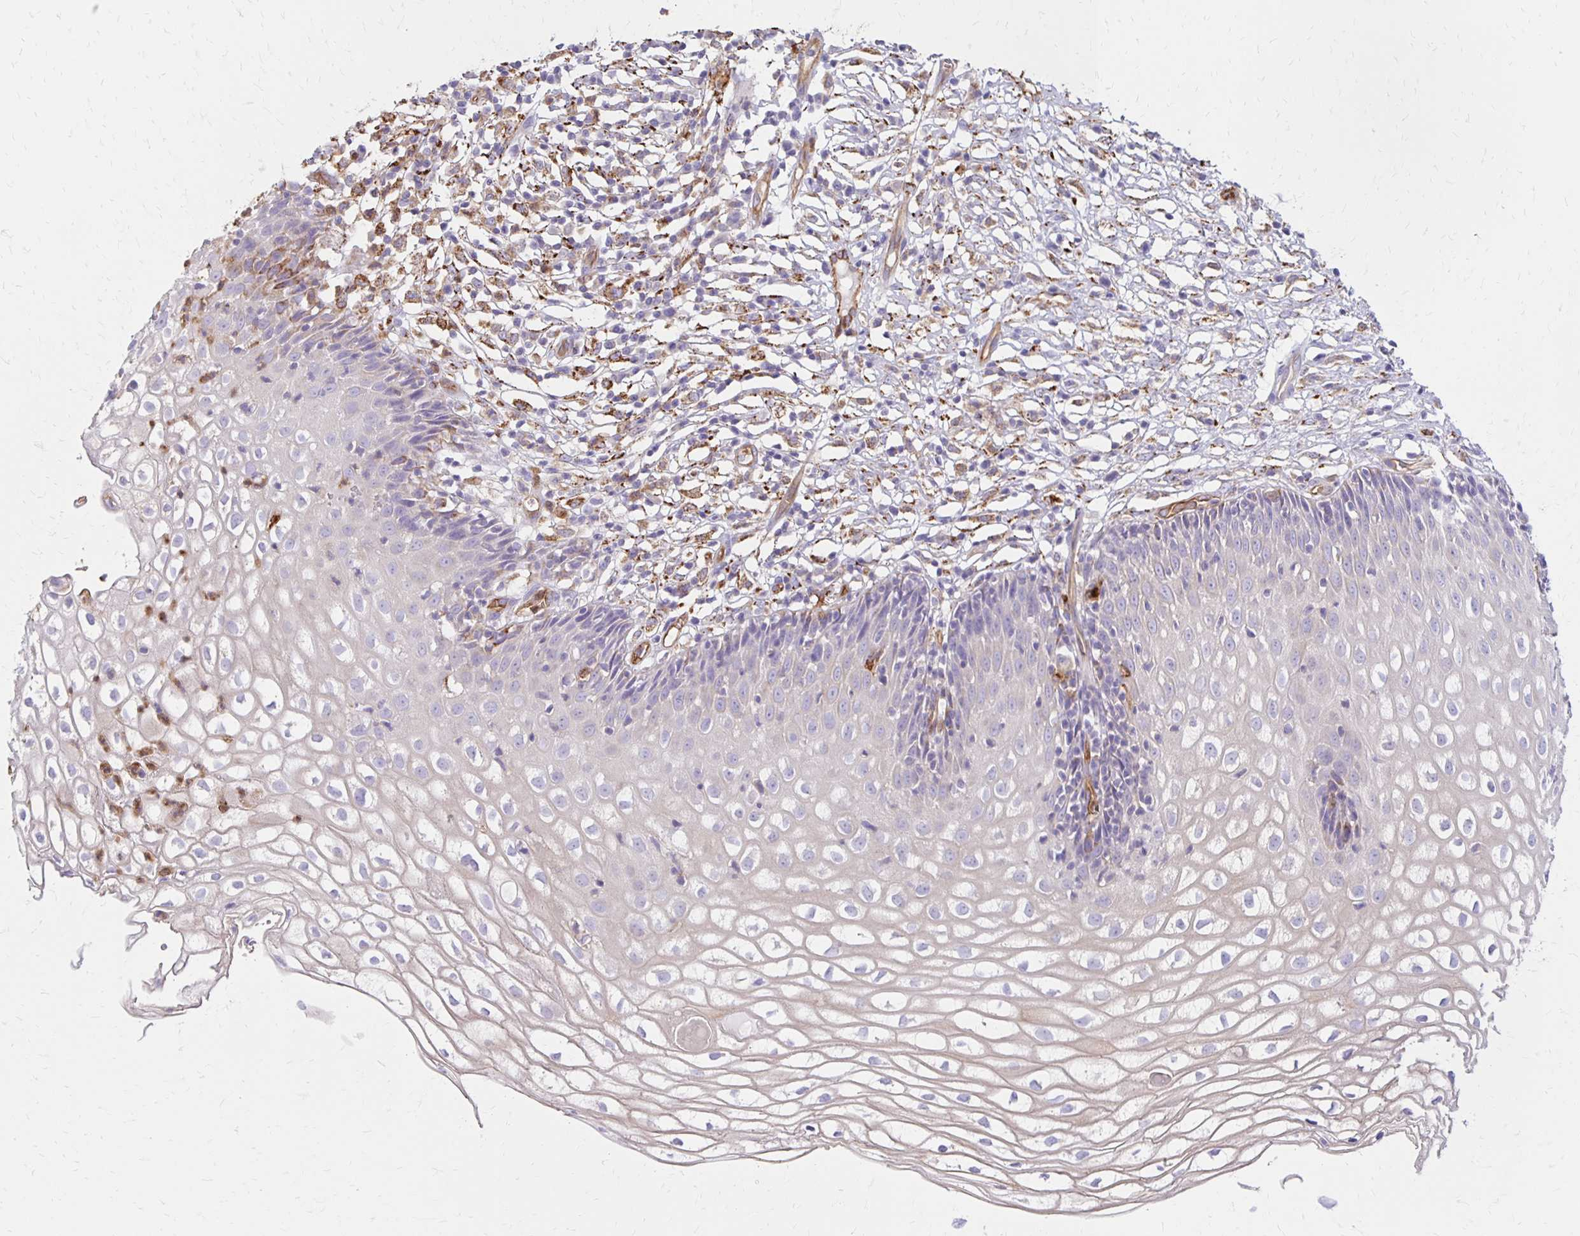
{"staining": {"intensity": "negative", "quantity": "none", "location": "none"}, "tissue": "cervix", "cell_type": "Glandular cells", "image_type": "normal", "snomed": [{"axis": "morphology", "description": "Normal tissue, NOS"}, {"axis": "topography", "description": "Cervix"}], "caption": "Immunohistochemical staining of benign human cervix demonstrates no significant positivity in glandular cells. (IHC, brightfield microscopy, high magnification).", "gene": "TTYH1", "patient": {"sex": "female", "age": 36}}